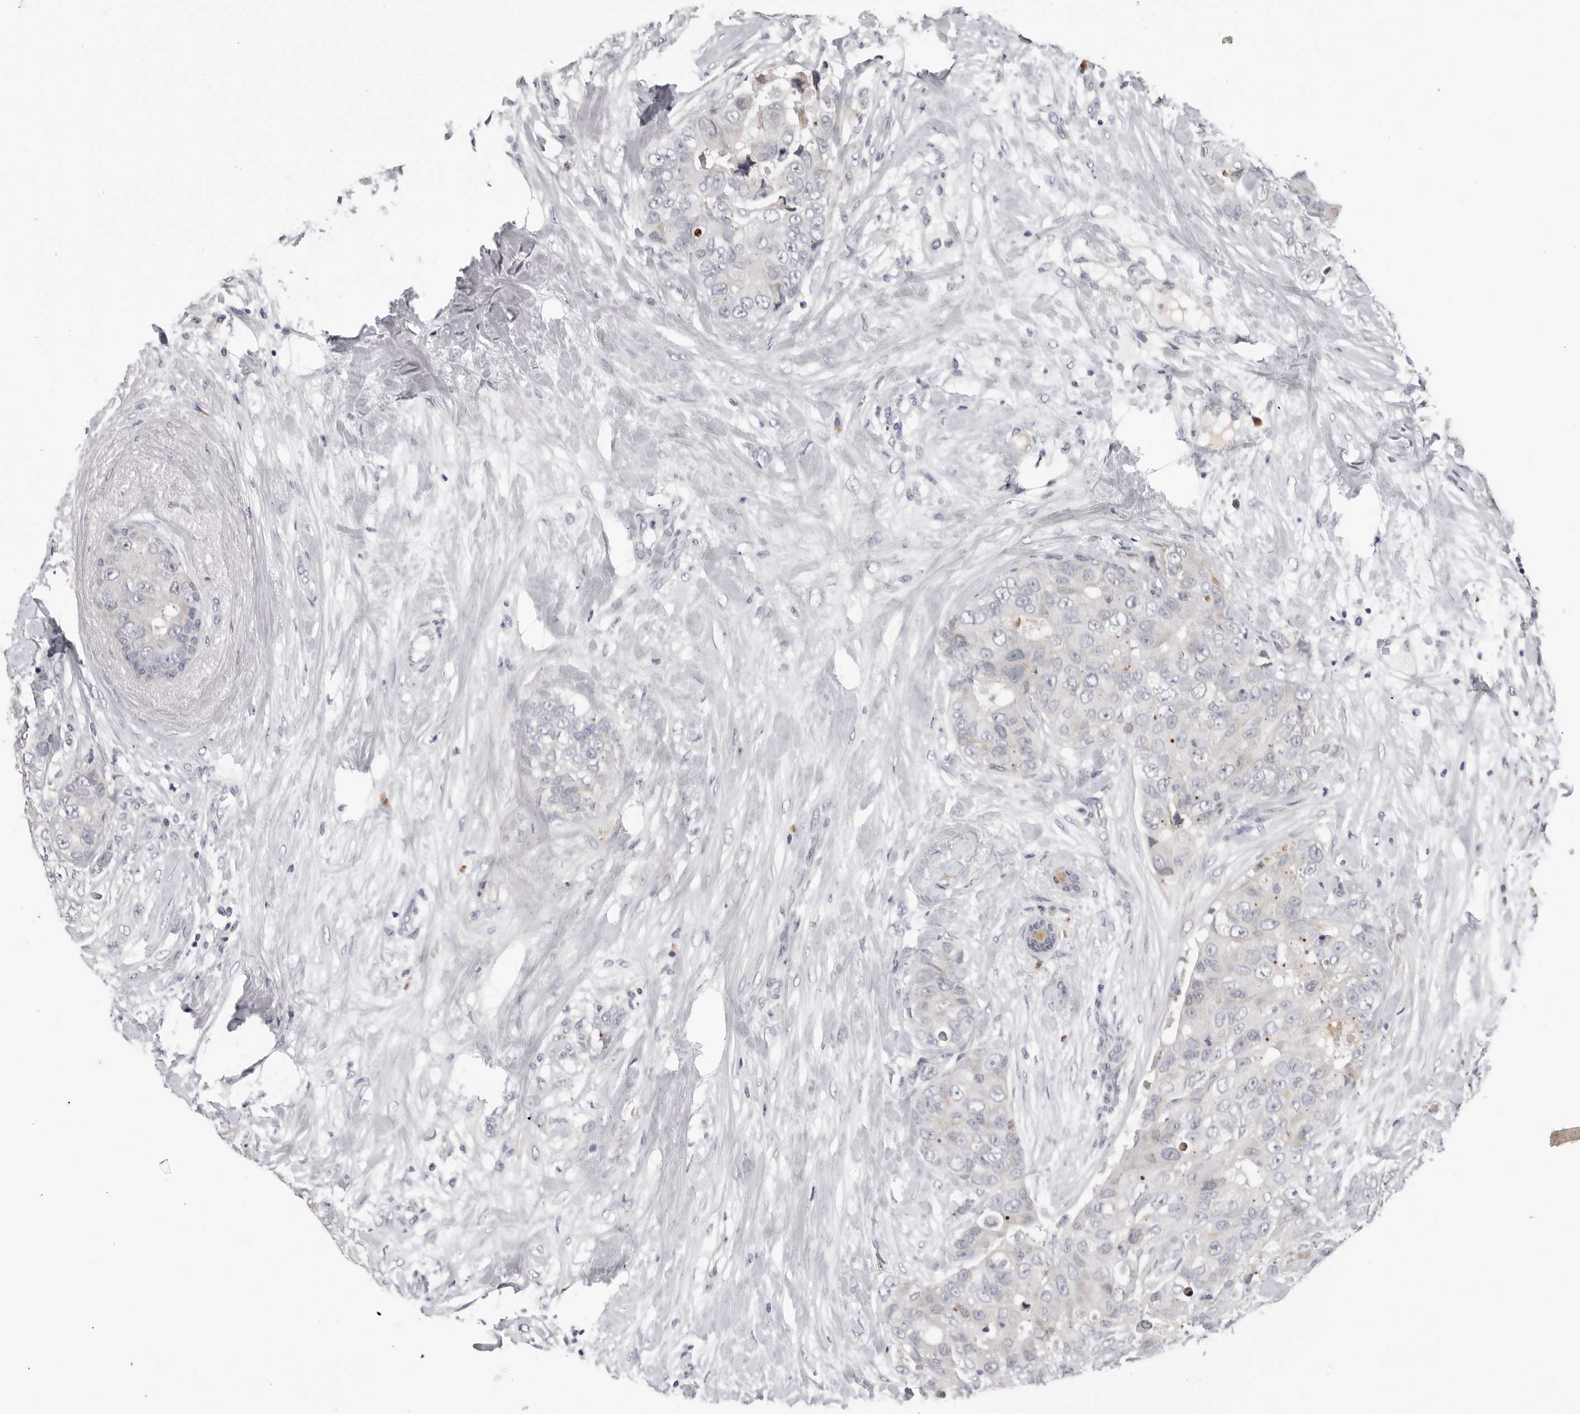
{"staining": {"intensity": "negative", "quantity": "none", "location": "none"}, "tissue": "breast cancer", "cell_type": "Tumor cells", "image_type": "cancer", "snomed": [{"axis": "morphology", "description": "Duct carcinoma"}, {"axis": "topography", "description": "Breast"}], "caption": "A photomicrograph of human breast cancer (invasive ductal carcinoma) is negative for staining in tumor cells. (DAB (3,3'-diaminobenzidine) immunohistochemistry, high magnification).", "gene": "ZNF502", "patient": {"sex": "female", "age": 62}}